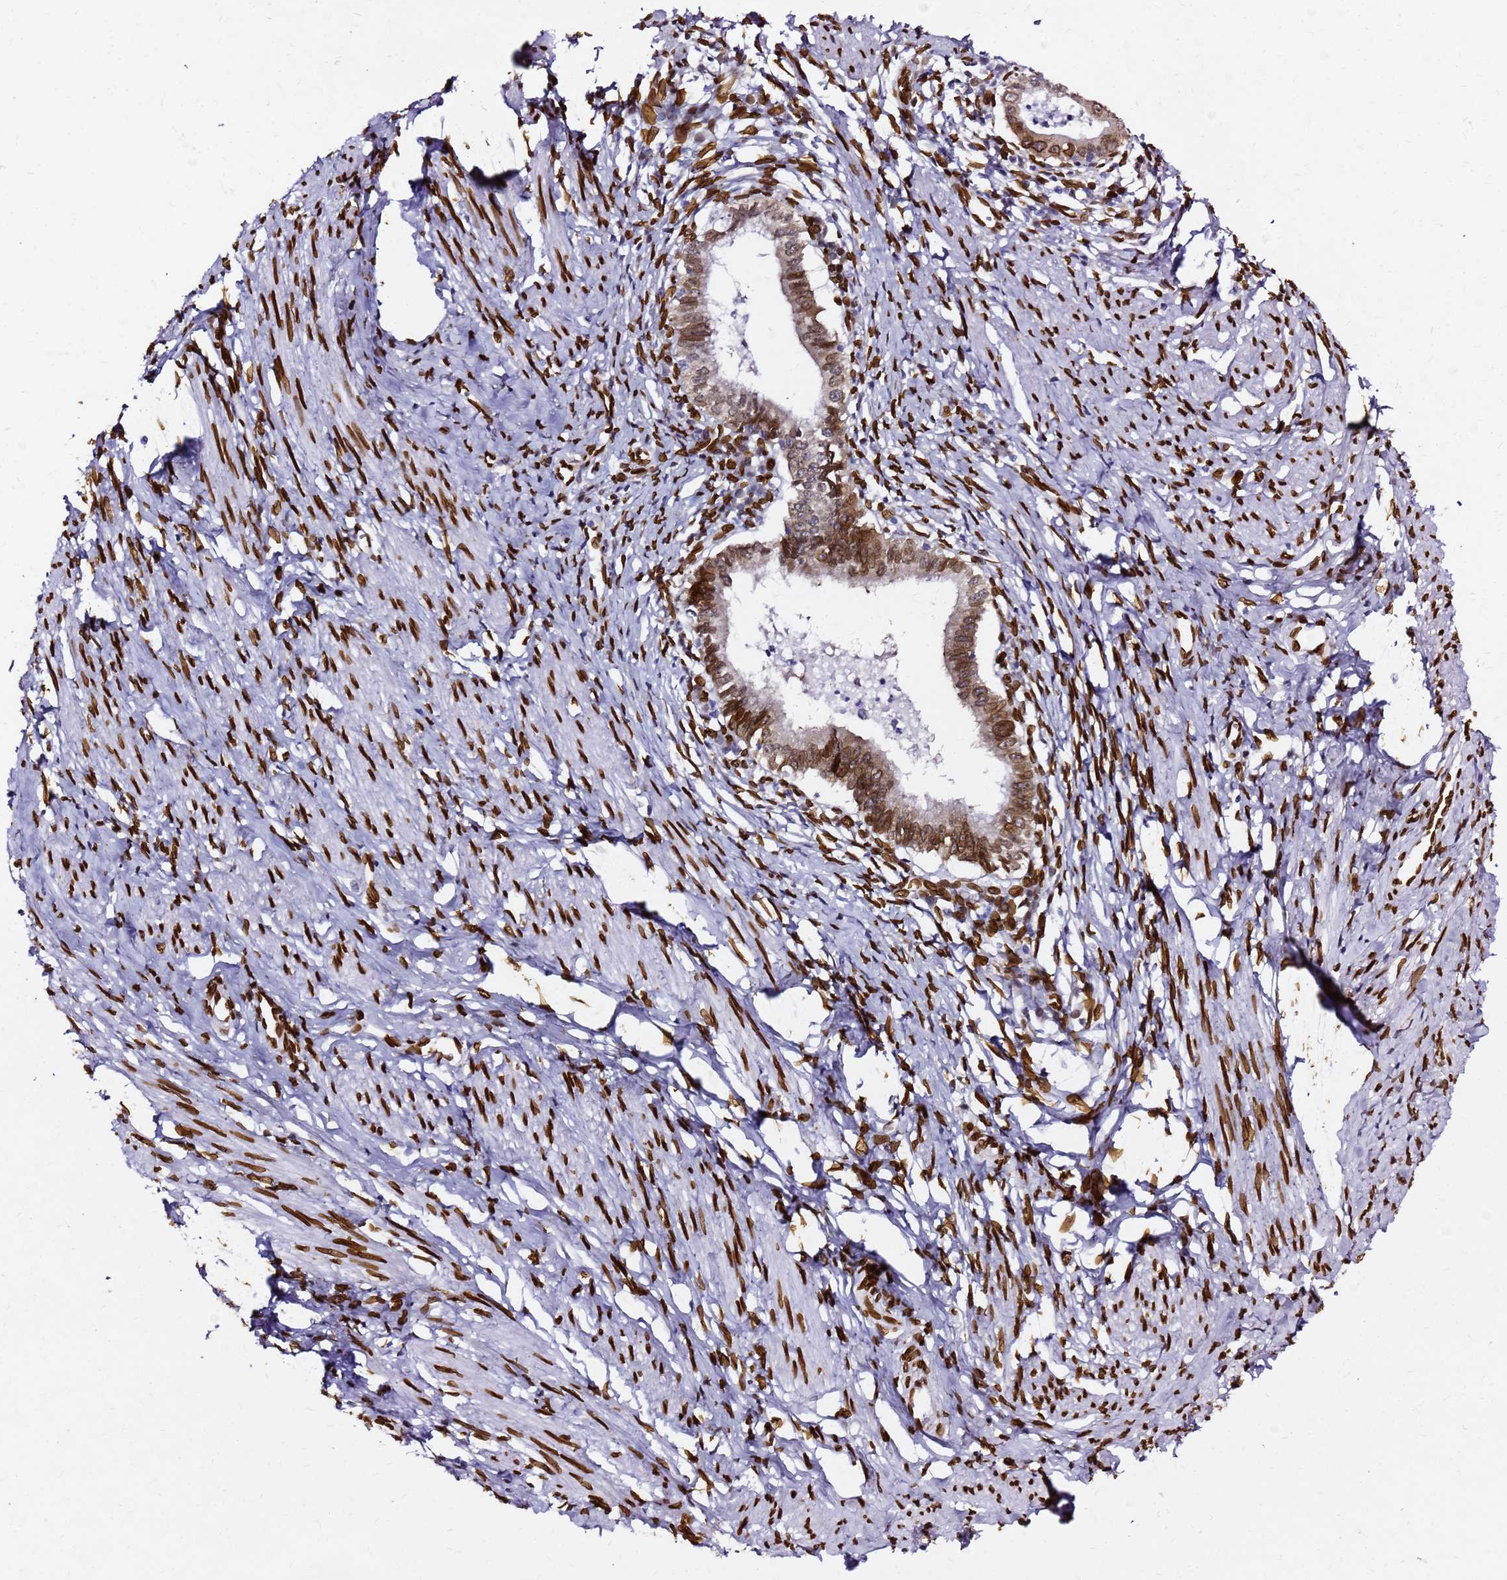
{"staining": {"intensity": "moderate", "quantity": ">75%", "location": "cytoplasmic/membranous,nuclear"}, "tissue": "cervical cancer", "cell_type": "Tumor cells", "image_type": "cancer", "snomed": [{"axis": "morphology", "description": "Adenocarcinoma, NOS"}, {"axis": "topography", "description": "Cervix"}], "caption": "Brown immunohistochemical staining in cervical cancer demonstrates moderate cytoplasmic/membranous and nuclear staining in about >75% of tumor cells.", "gene": "C6orf141", "patient": {"sex": "female", "age": 36}}